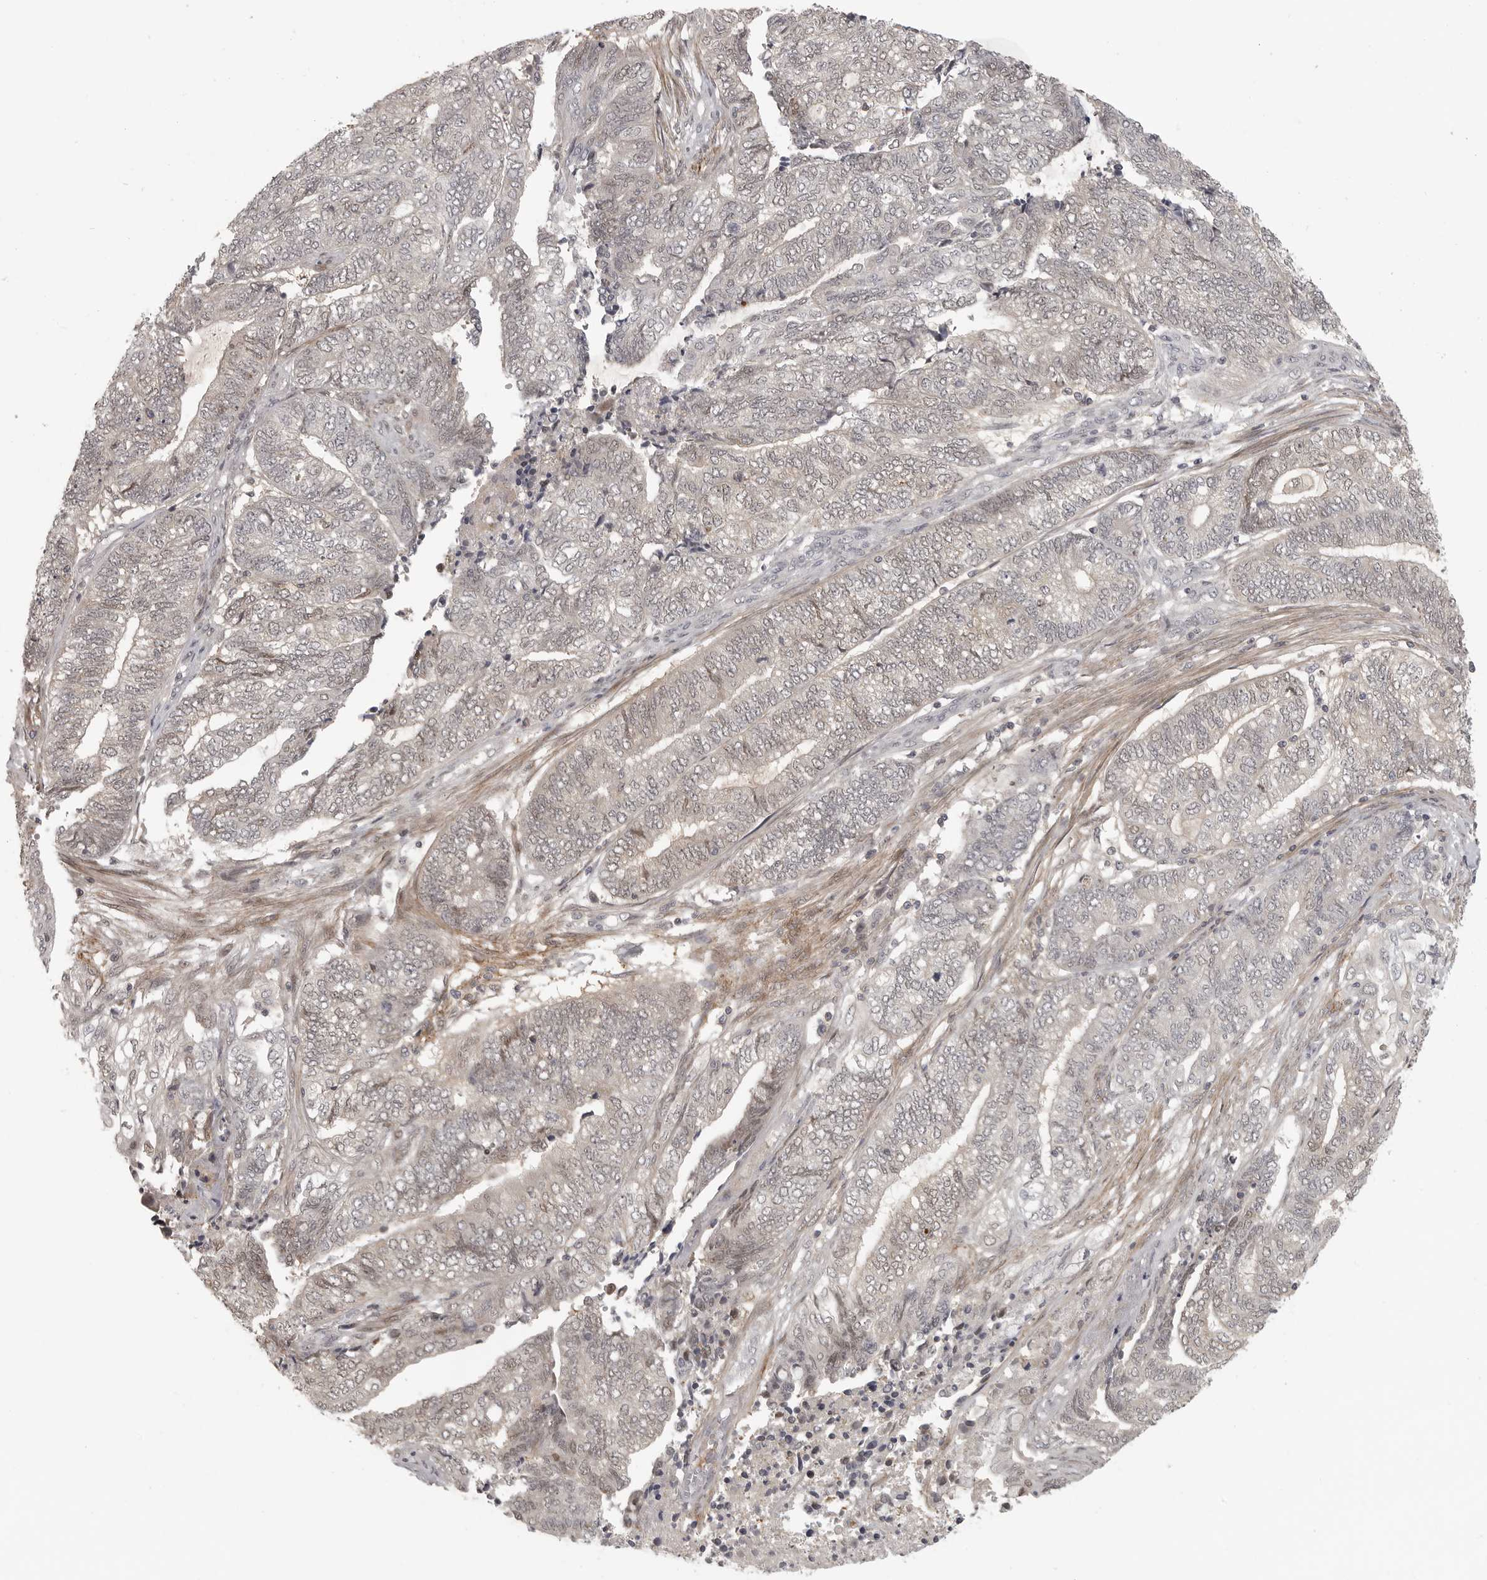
{"staining": {"intensity": "weak", "quantity": "25%-75%", "location": "nuclear"}, "tissue": "endometrial cancer", "cell_type": "Tumor cells", "image_type": "cancer", "snomed": [{"axis": "morphology", "description": "Adenocarcinoma, NOS"}, {"axis": "topography", "description": "Uterus"}, {"axis": "topography", "description": "Endometrium"}], "caption": "About 25%-75% of tumor cells in endometrial adenocarcinoma reveal weak nuclear protein staining as visualized by brown immunohistochemical staining.", "gene": "UROD", "patient": {"sex": "female", "age": 70}}